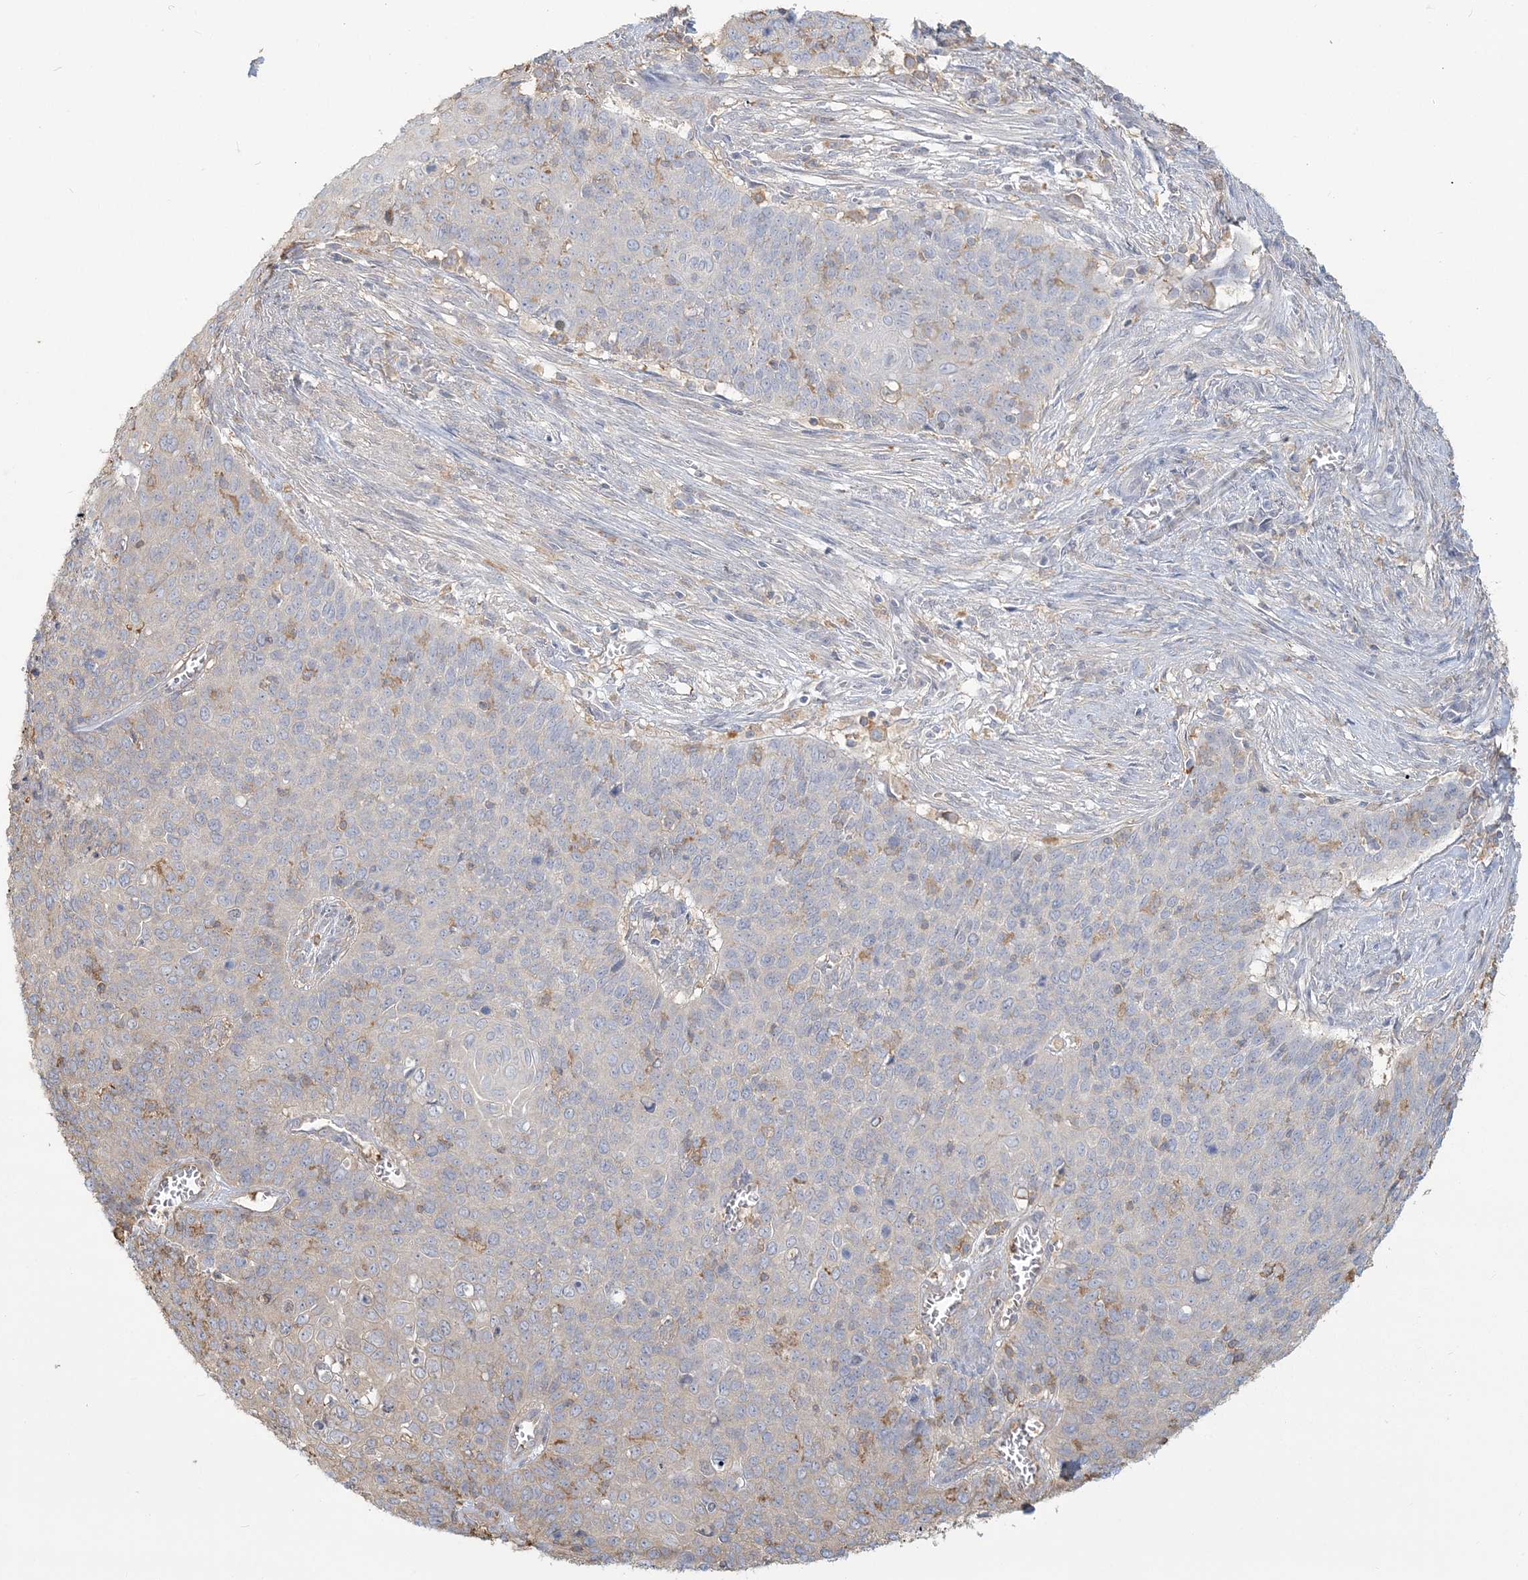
{"staining": {"intensity": "negative", "quantity": "none", "location": "none"}, "tissue": "cervical cancer", "cell_type": "Tumor cells", "image_type": "cancer", "snomed": [{"axis": "morphology", "description": "Squamous cell carcinoma, NOS"}, {"axis": "topography", "description": "Cervix"}], "caption": "Immunohistochemistry image of neoplastic tissue: squamous cell carcinoma (cervical) stained with DAB (3,3'-diaminobenzidine) displays no significant protein expression in tumor cells.", "gene": "ANKS1A", "patient": {"sex": "female", "age": 39}}